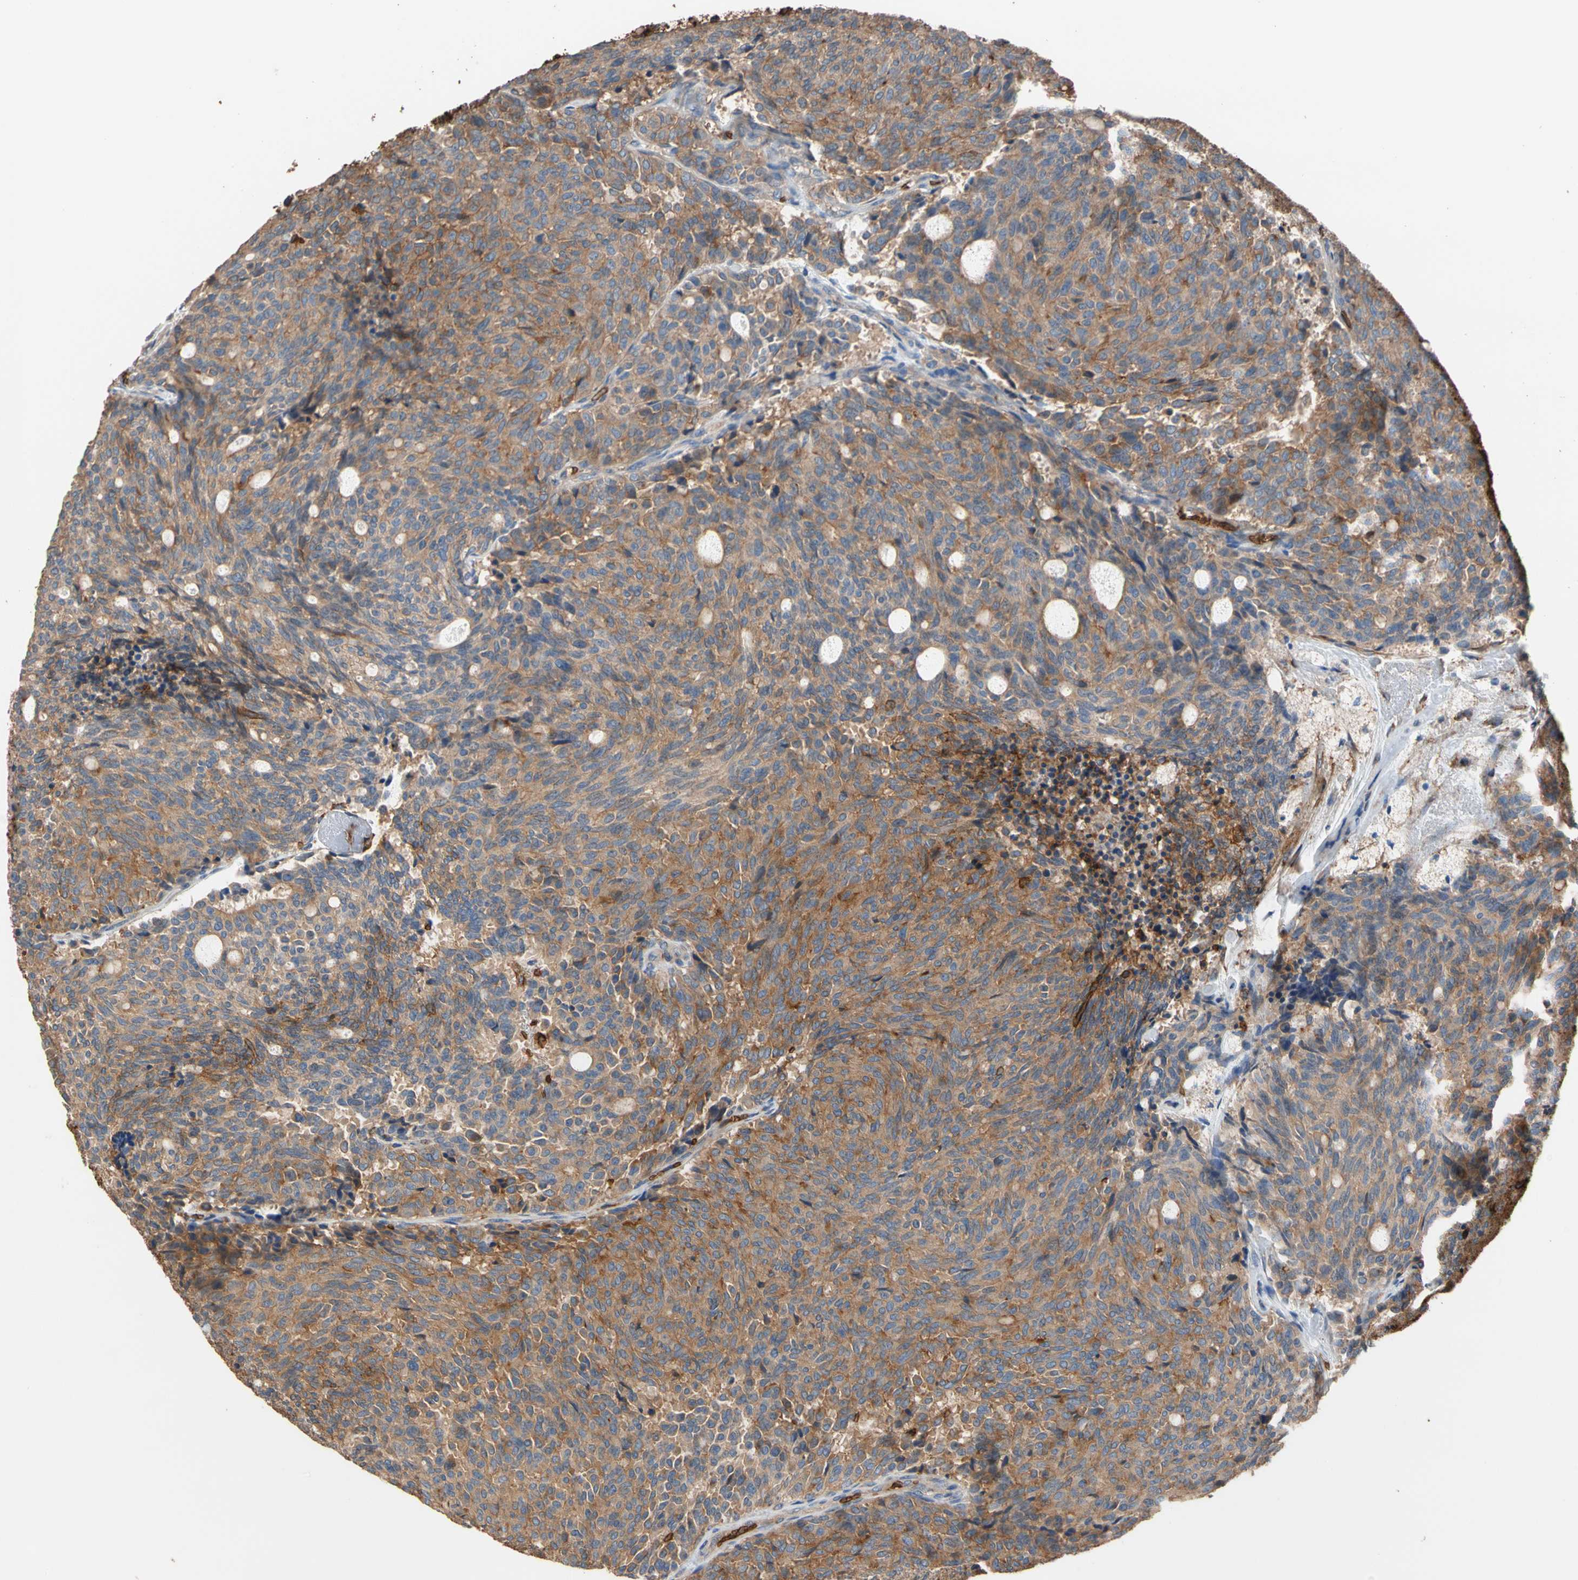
{"staining": {"intensity": "strong", "quantity": ">75%", "location": "cytoplasmic/membranous"}, "tissue": "carcinoid", "cell_type": "Tumor cells", "image_type": "cancer", "snomed": [{"axis": "morphology", "description": "Carcinoid, malignant, NOS"}, {"axis": "topography", "description": "Pancreas"}], "caption": "Tumor cells display strong cytoplasmic/membranous expression in about >75% of cells in carcinoid.", "gene": "RIOK2", "patient": {"sex": "female", "age": 54}}